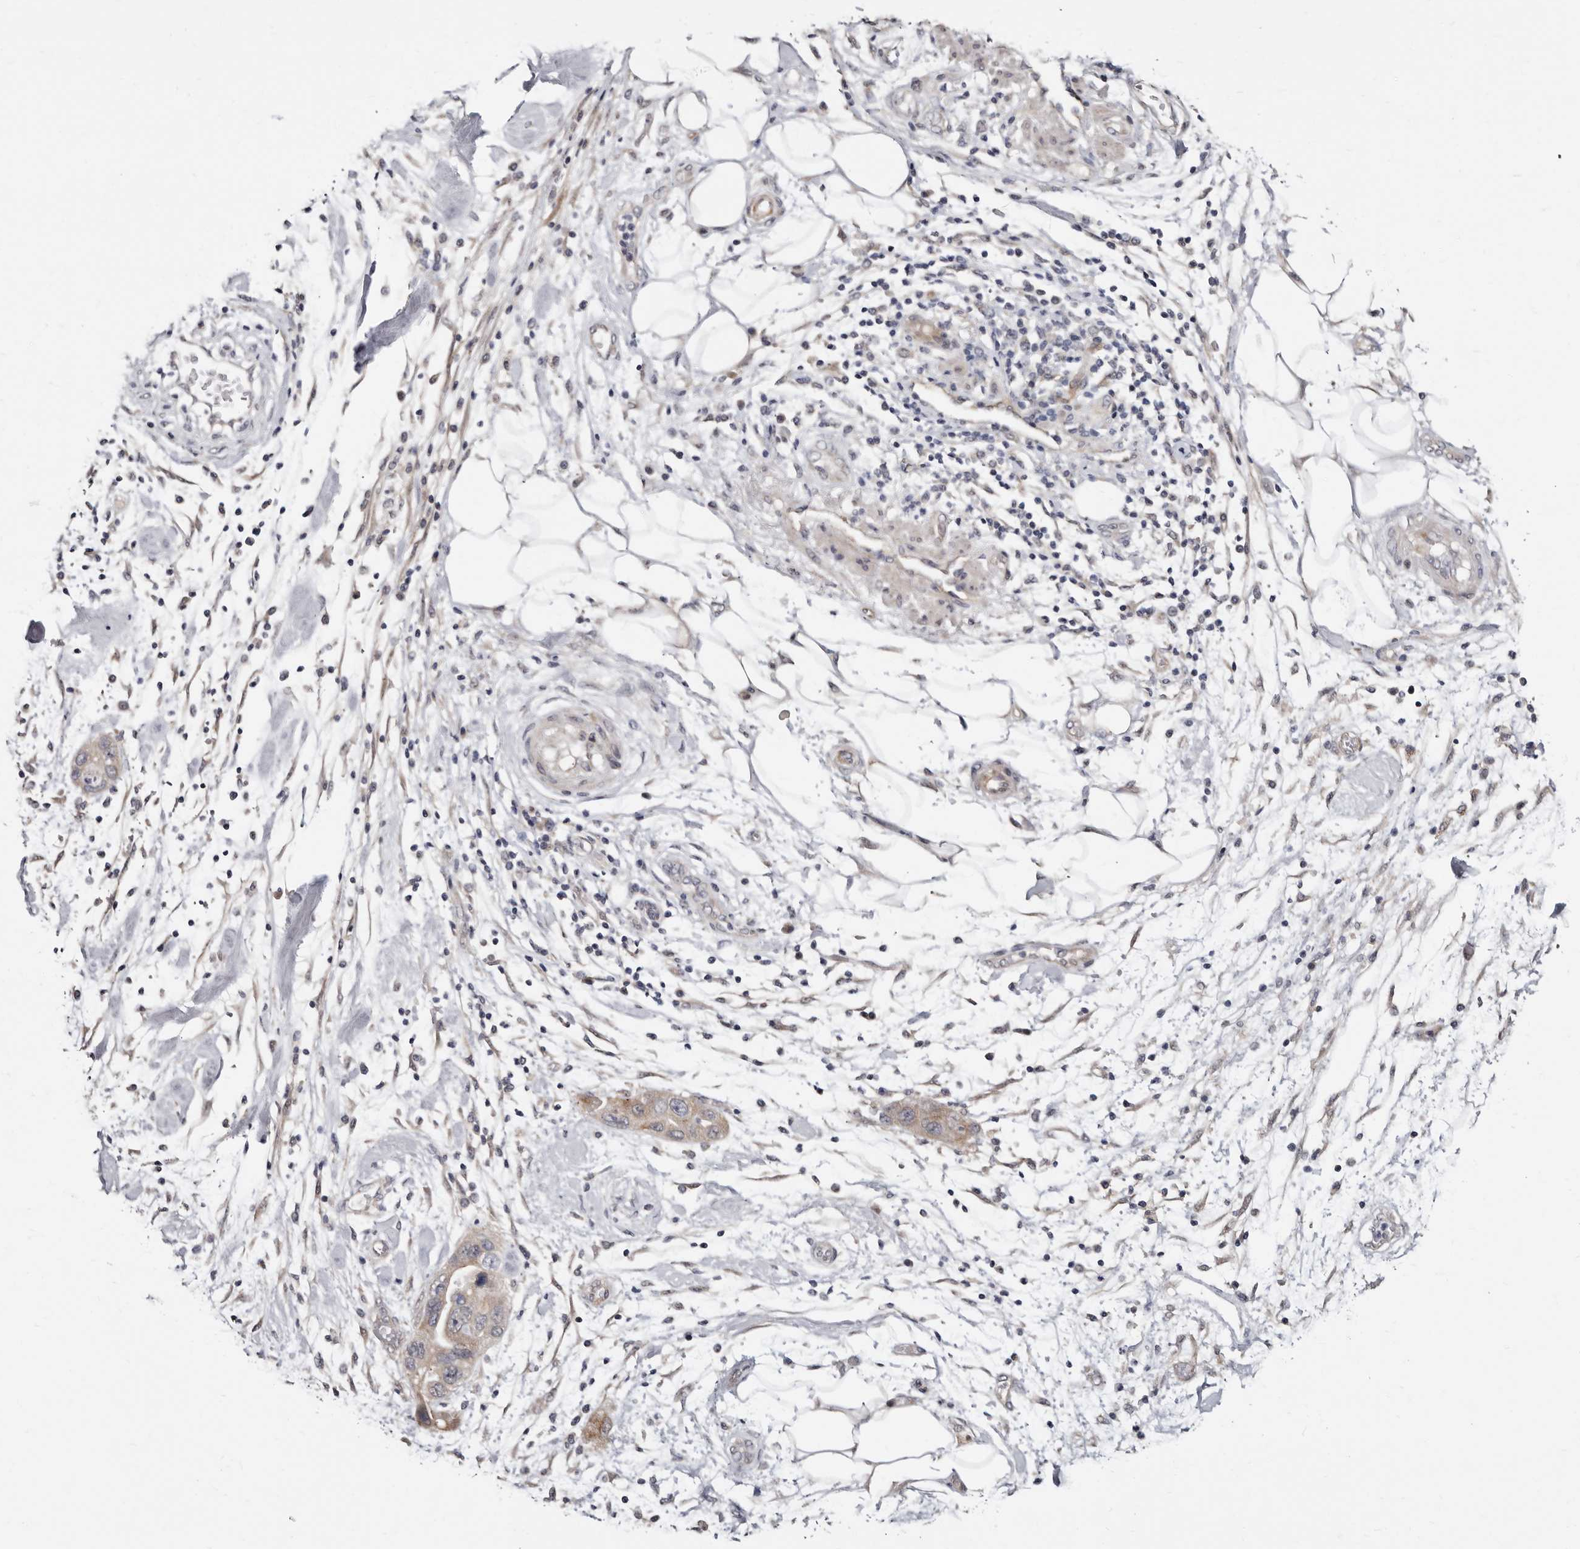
{"staining": {"intensity": "weak", "quantity": "<25%", "location": "cytoplasmic/membranous"}, "tissue": "pancreatic cancer", "cell_type": "Tumor cells", "image_type": "cancer", "snomed": [{"axis": "morphology", "description": "Normal tissue, NOS"}, {"axis": "morphology", "description": "Adenocarcinoma, NOS"}, {"axis": "topography", "description": "Pancreas"}], "caption": "A histopathology image of human pancreatic cancer (adenocarcinoma) is negative for staining in tumor cells.", "gene": "KLHL4", "patient": {"sex": "female", "age": 71}}